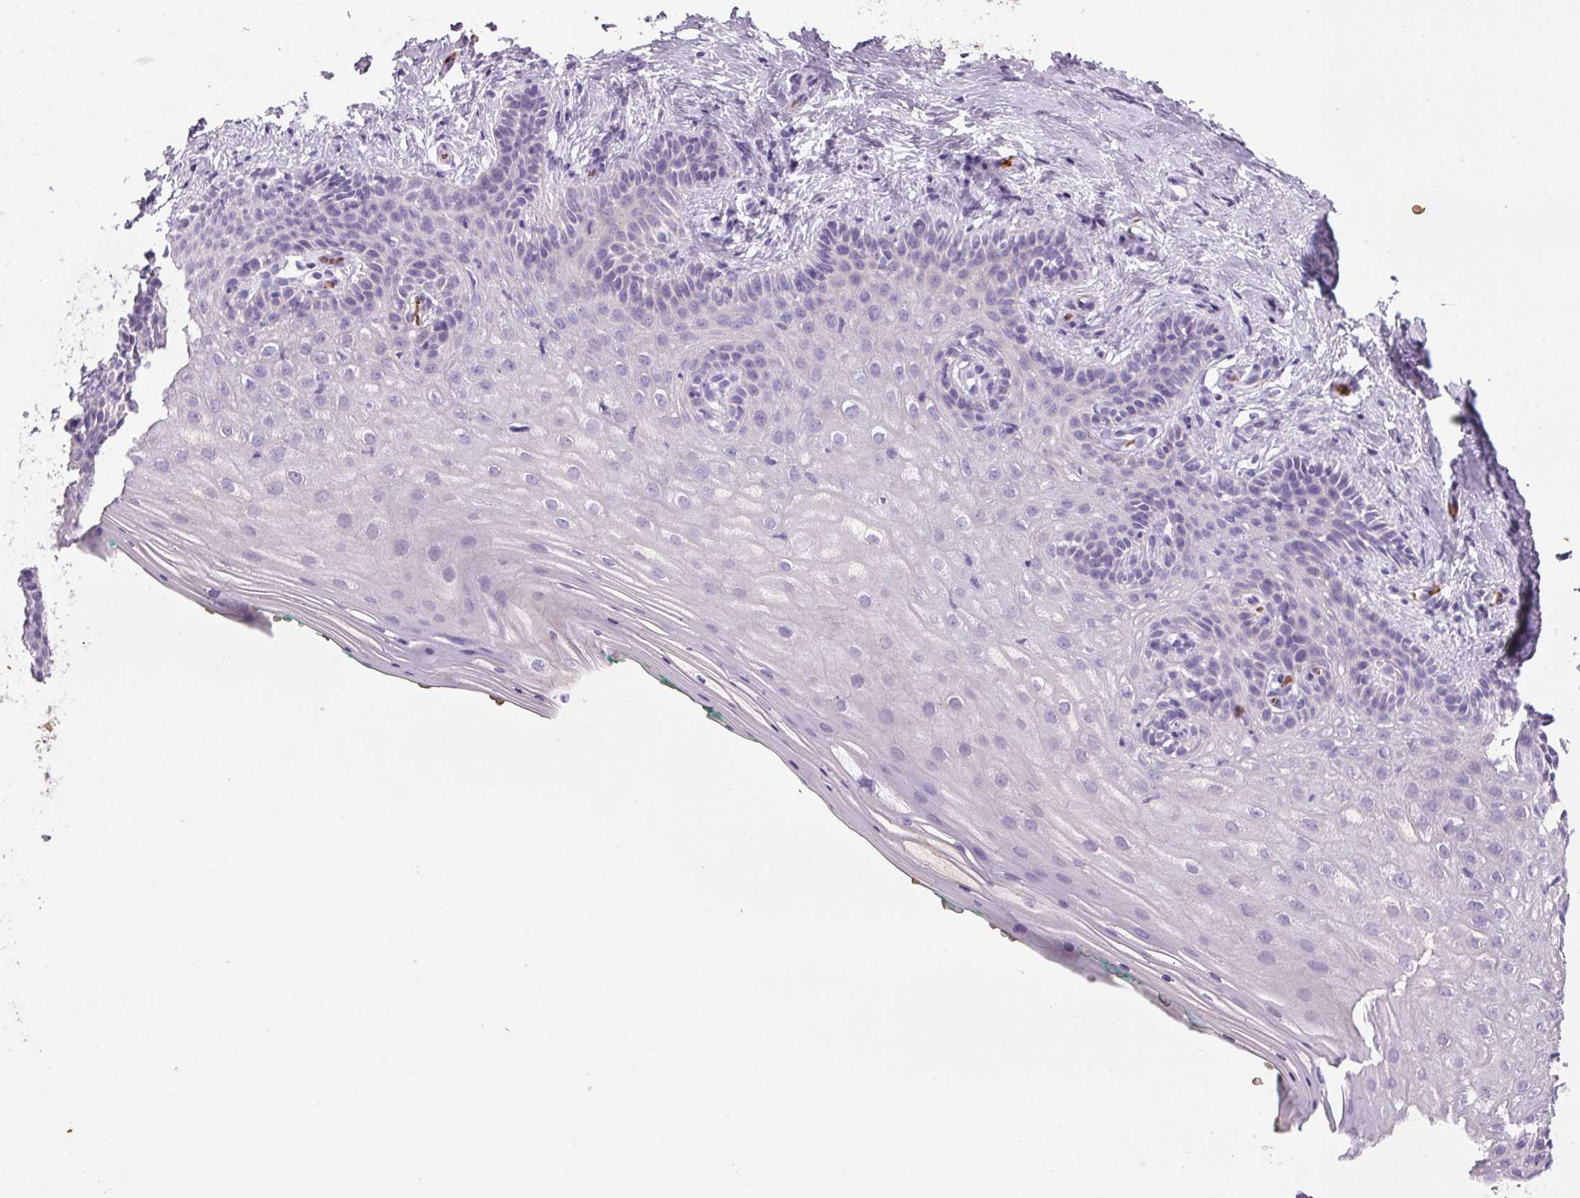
{"staining": {"intensity": "negative", "quantity": "none", "location": "none"}, "tissue": "vagina", "cell_type": "Squamous epithelial cells", "image_type": "normal", "snomed": [{"axis": "morphology", "description": "Normal tissue, NOS"}, {"axis": "topography", "description": "Vagina"}], "caption": "Immunohistochemistry (IHC) micrograph of unremarkable vagina: vagina stained with DAB (3,3'-diaminobenzidine) reveals no significant protein expression in squamous epithelial cells. (DAB immunohistochemistry visualized using brightfield microscopy, high magnification).", "gene": "HBQ1", "patient": {"sex": "female", "age": 45}}